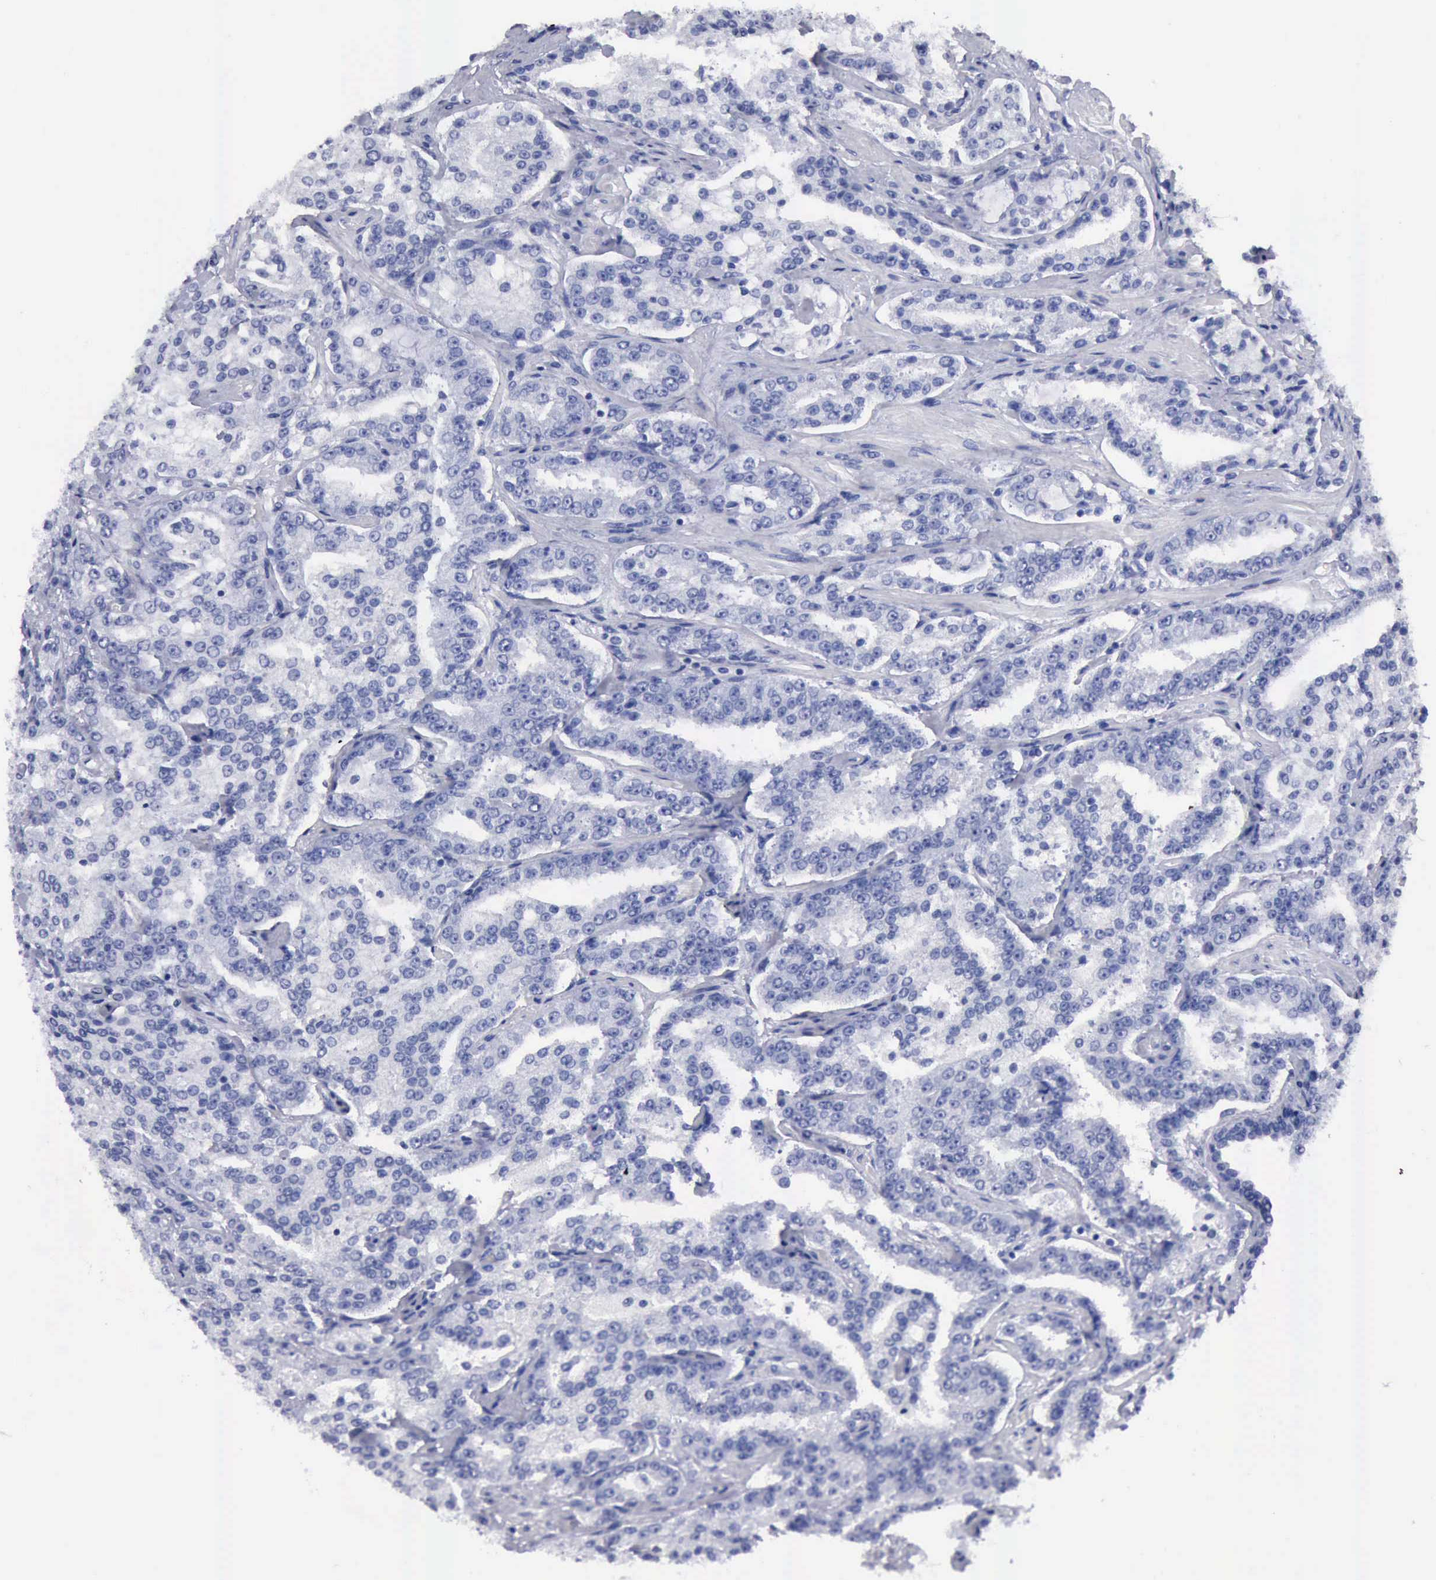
{"staining": {"intensity": "negative", "quantity": "none", "location": "none"}, "tissue": "prostate cancer", "cell_type": "Tumor cells", "image_type": "cancer", "snomed": [{"axis": "morphology", "description": "Adenocarcinoma, Medium grade"}, {"axis": "topography", "description": "Prostate"}], "caption": "This is an IHC micrograph of medium-grade adenocarcinoma (prostate). There is no staining in tumor cells.", "gene": "CYP19A1", "patient": {"sex": "male", "age": 72}}